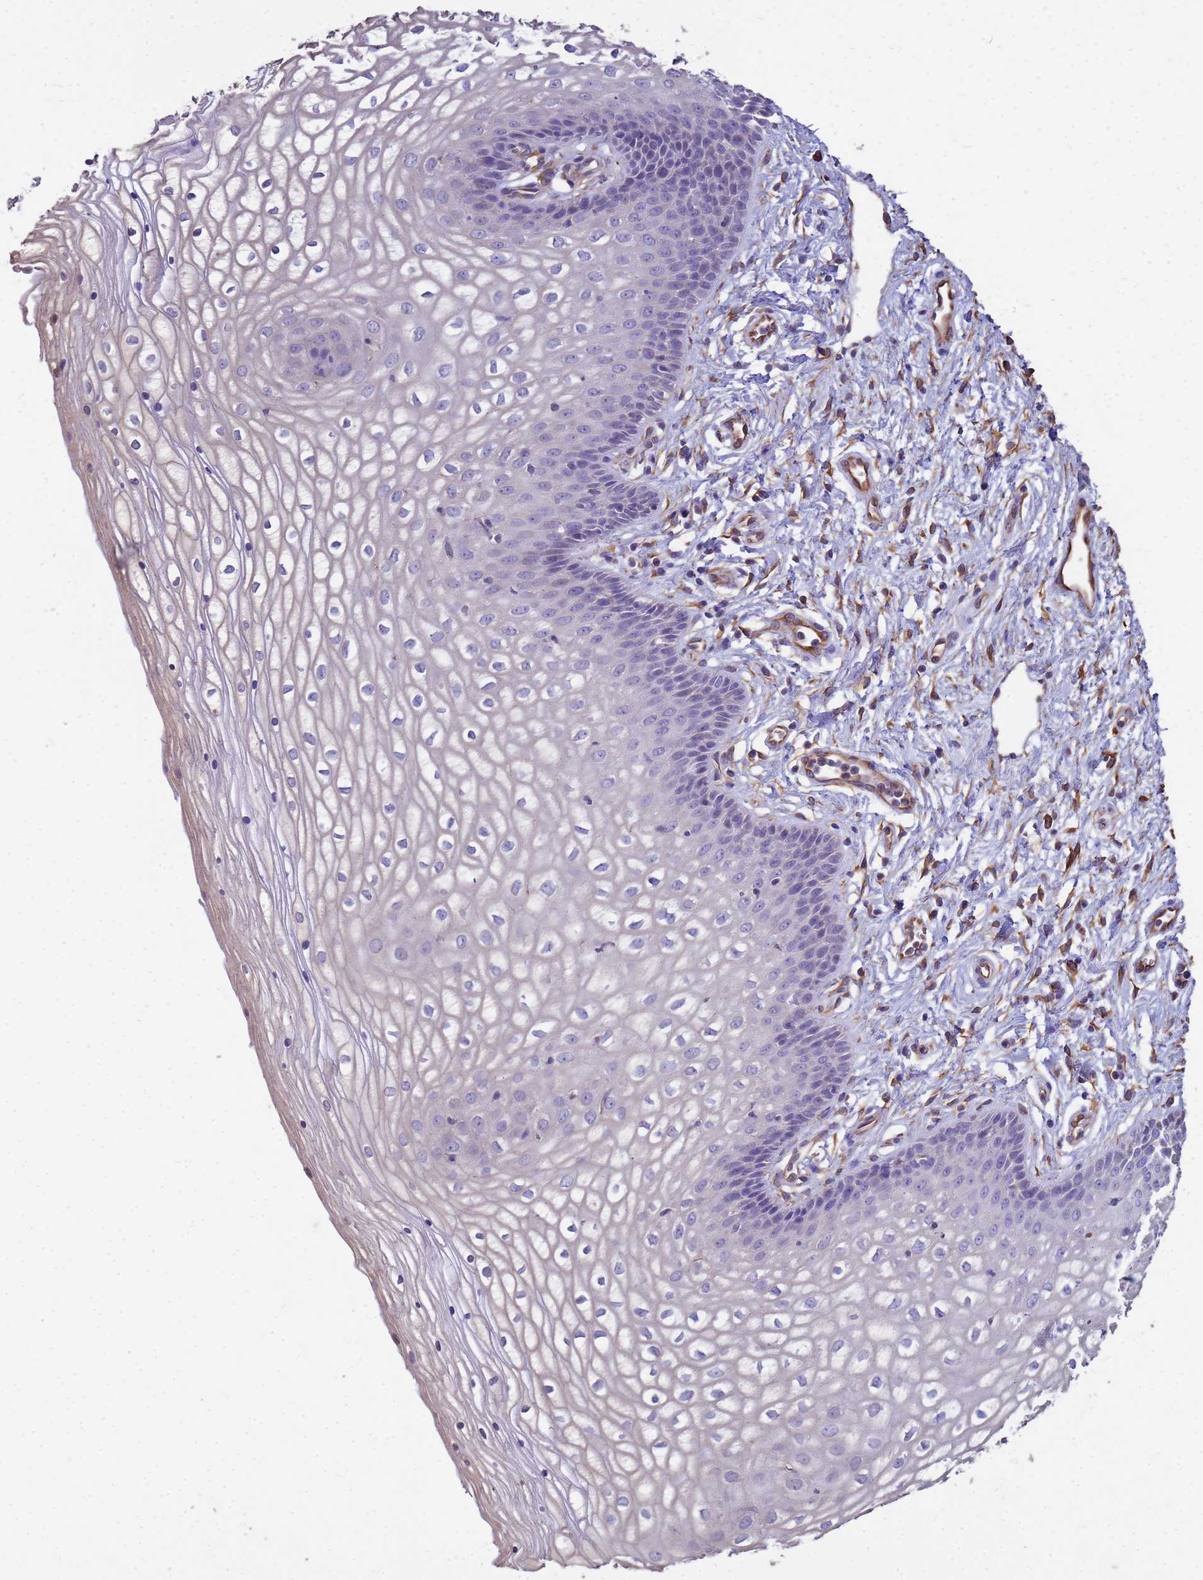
{"staining": {"intensity": "weak", "quantity": "<25%", "location": "cytoplasmic/membranous"}, "tissue": "vagina", "cell_type": "Squamous epithelial cells", "image_type": "normal", "snomed": [{"axis": "morphology", "description": "Normal tissue, NOS"}, {"axis": "topography", "description": "Vagina"}], "caption": "Immunohistochemistry (IHC) image of unremarkable vagina: vagina stained with DAB (3,3'-diaminobenzidine) demonstrates no significant protein staining in squamous epithelial cells. (DAB (3,3'-diaminobenzidine) IHC, high magnification).", "gene": "TCEAL3", "patient": {"sex": "female", "age": 34}}